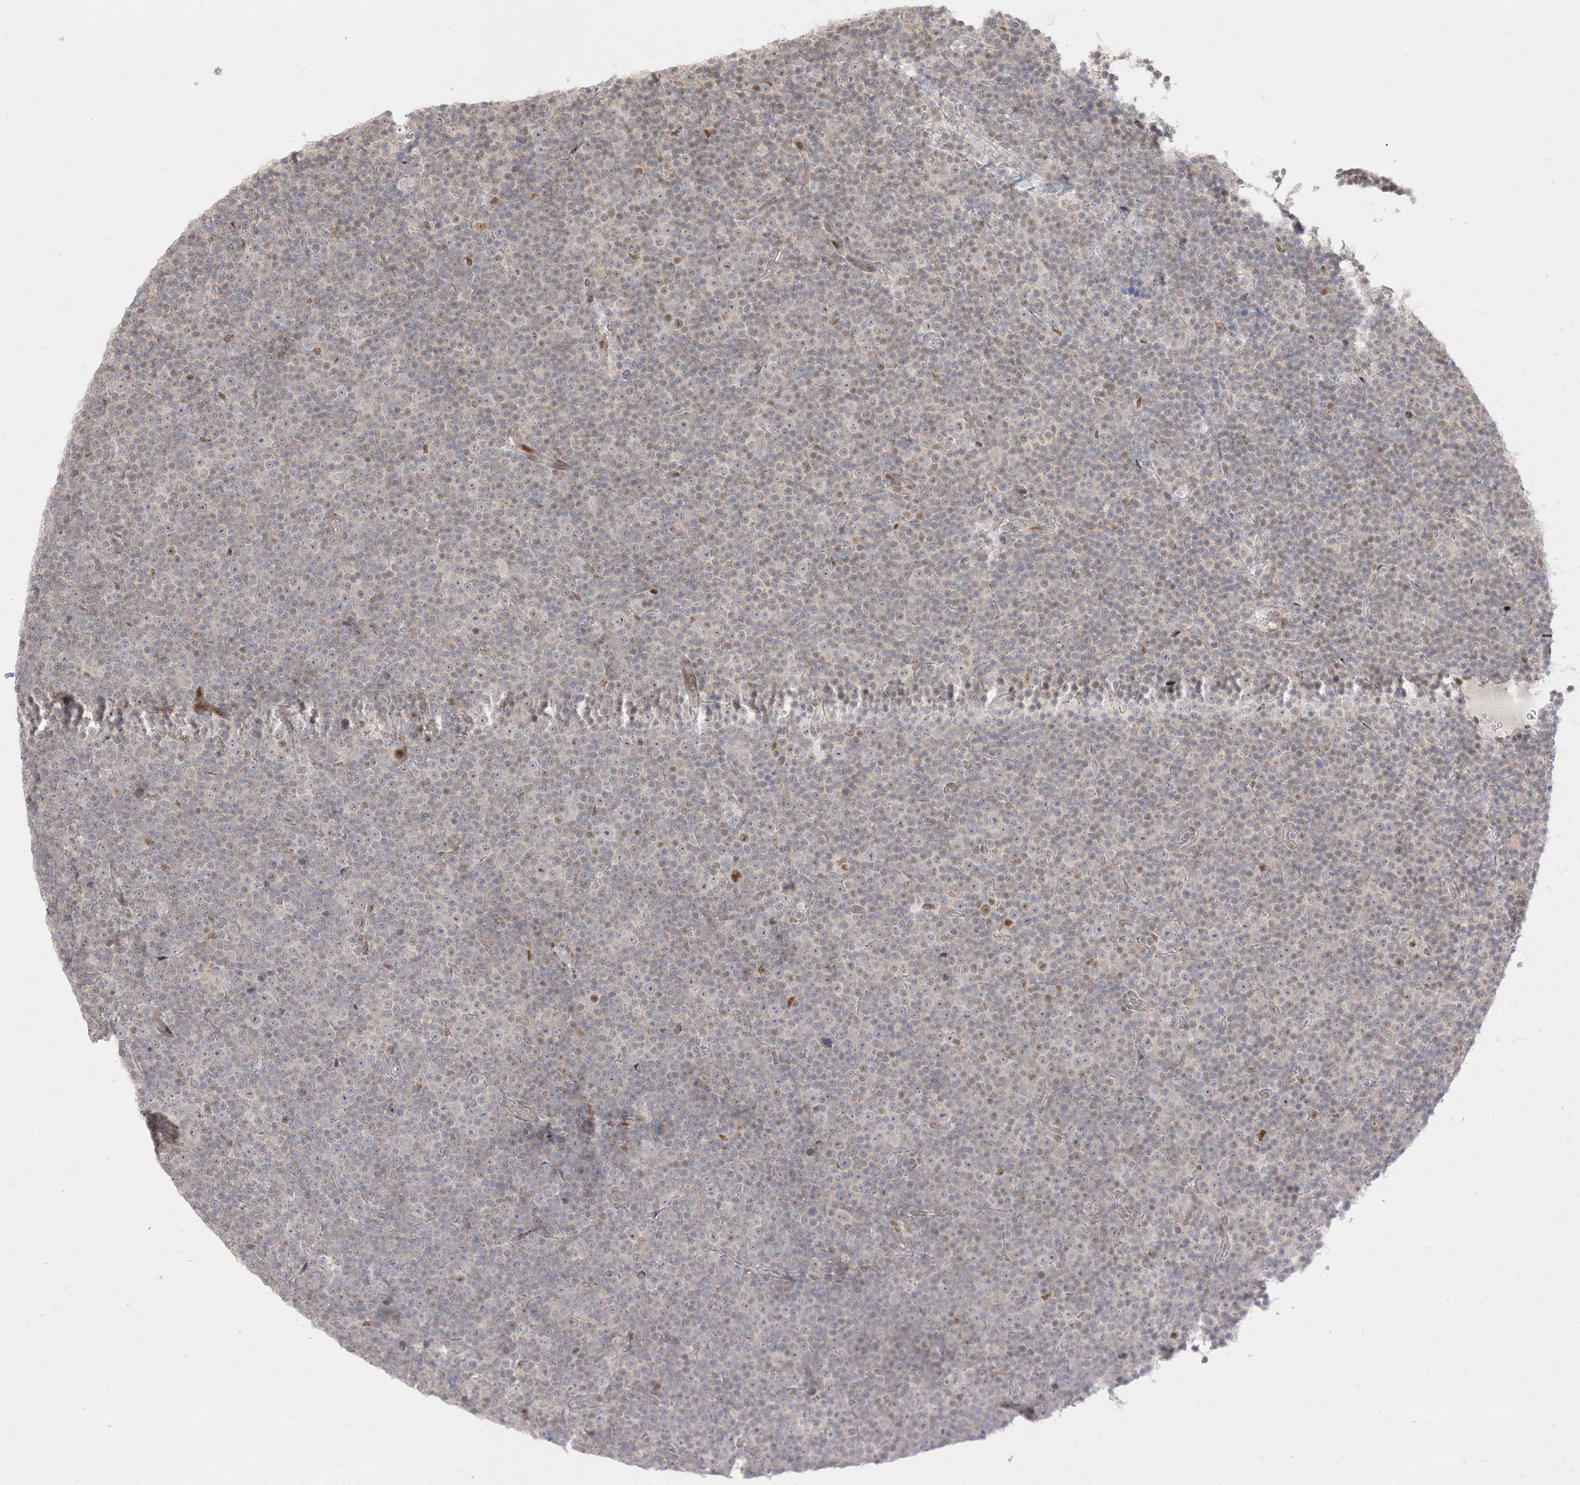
{"staining": {"intensity": "weak", "quantity": "<25%", "location": "nuclear"}, "tissue": "lymphoma", "cell_type": "Tumor cells", "image_type": "cancer", "snomed": [{"axis": "morphology", "description": "Malignant lymphoma, non-Hodgkin's type, Low grade"}, {"axis": "topography", "description": "Lymph node"}], "caption": "The immunohistochemistry image has no significant staining in tumor cells of lymphoma tissue.", "gene": "BHLHE40", "patient": {"sex": "female", "age": 67}}